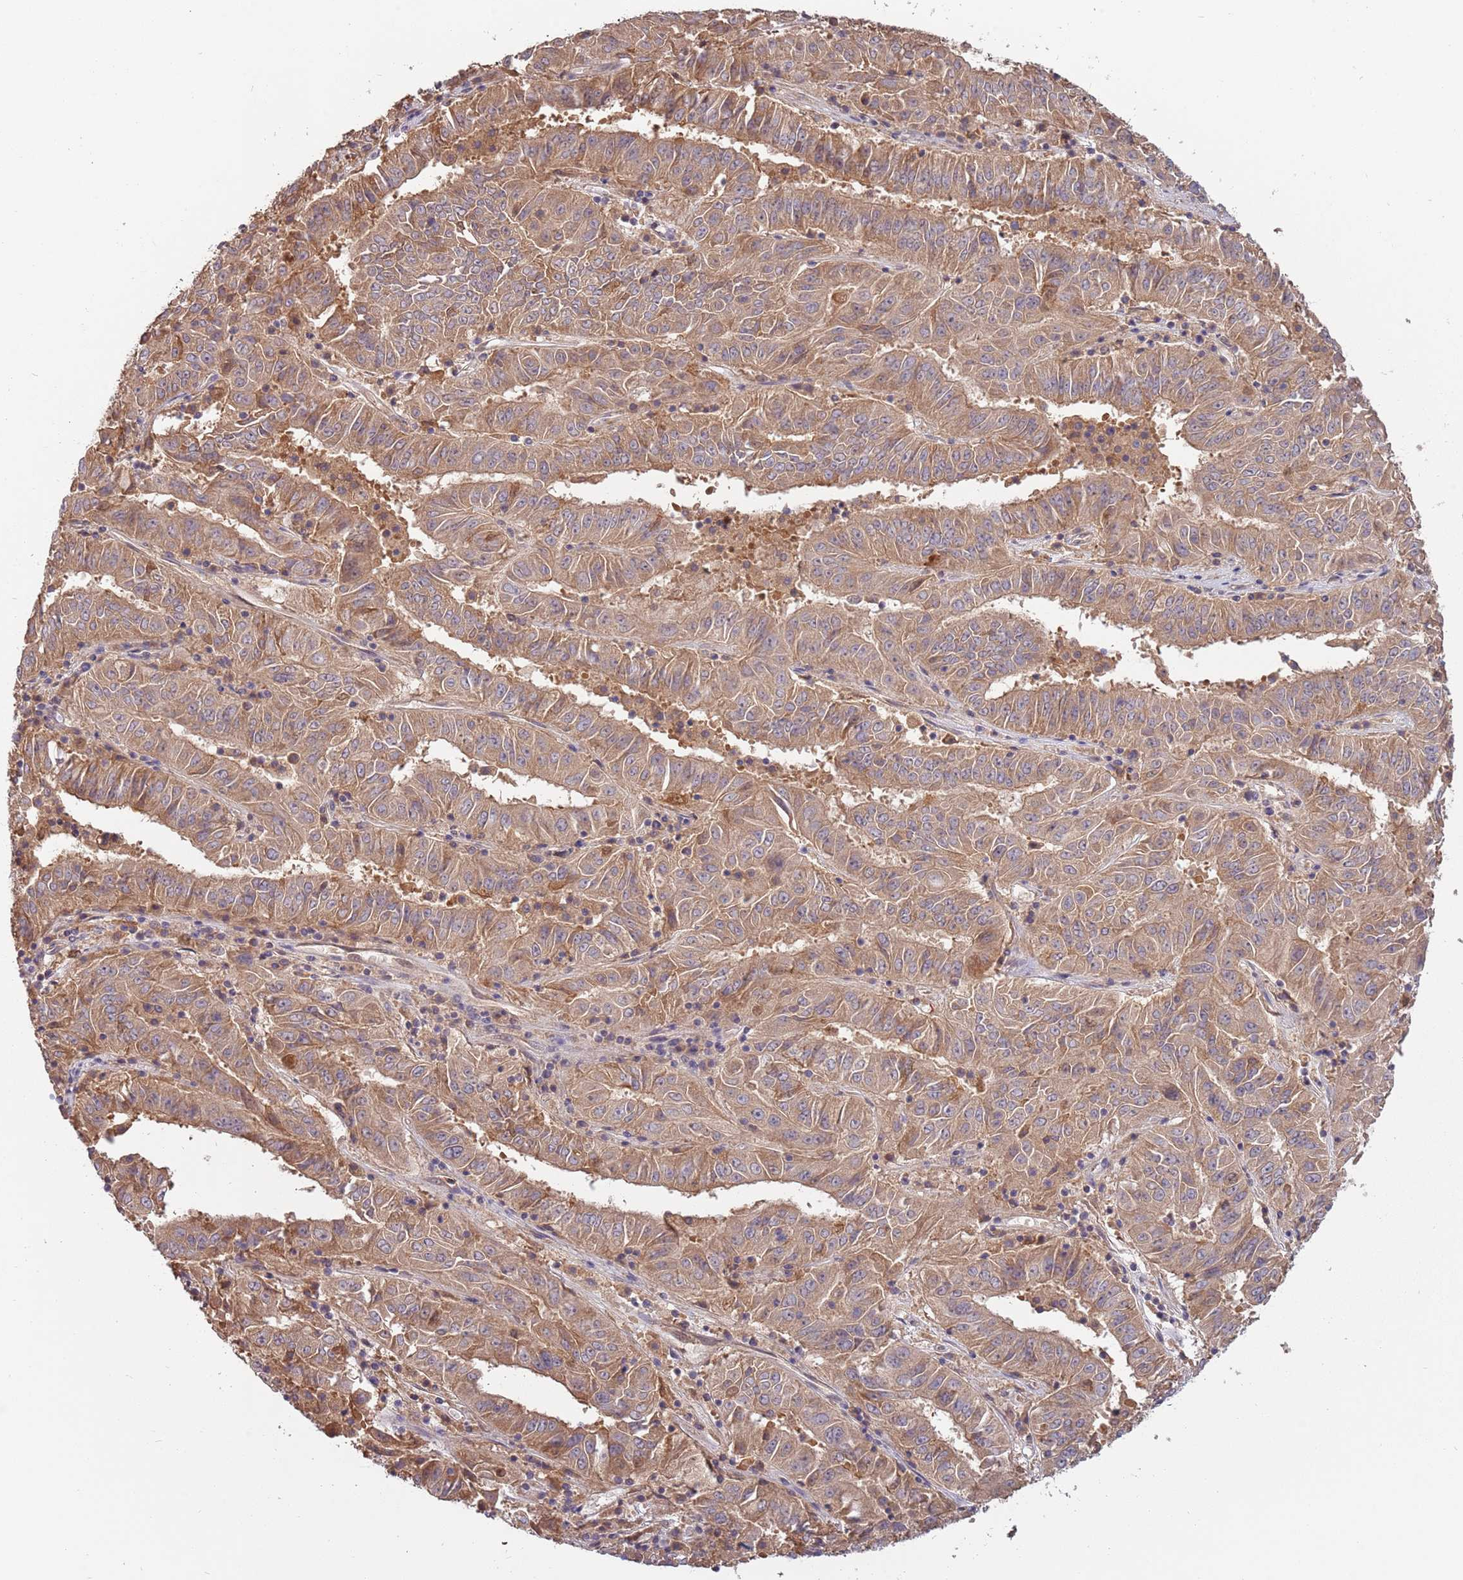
{"staining": {"intensity": "moderate", "quantity": ">75%", "location": "cytoplasmic/membranous"}, "tissue": "pancreatic cancer", "cell_type": "Tumor cells", "image_type": "cancer", "snomed": [{"axis": "morphology", "description": "Adenocarcinoma, NOS"}, {"axis": "topography", "description": "Pancreas"}], "caption": "The image exhibits a brown stain indicating the presence of a protein in the cytoplasmic/membranous of tumor cells in pancreatic cancer.", "gene": "USP32", "patient": {"sex": "male", "age": 63}}